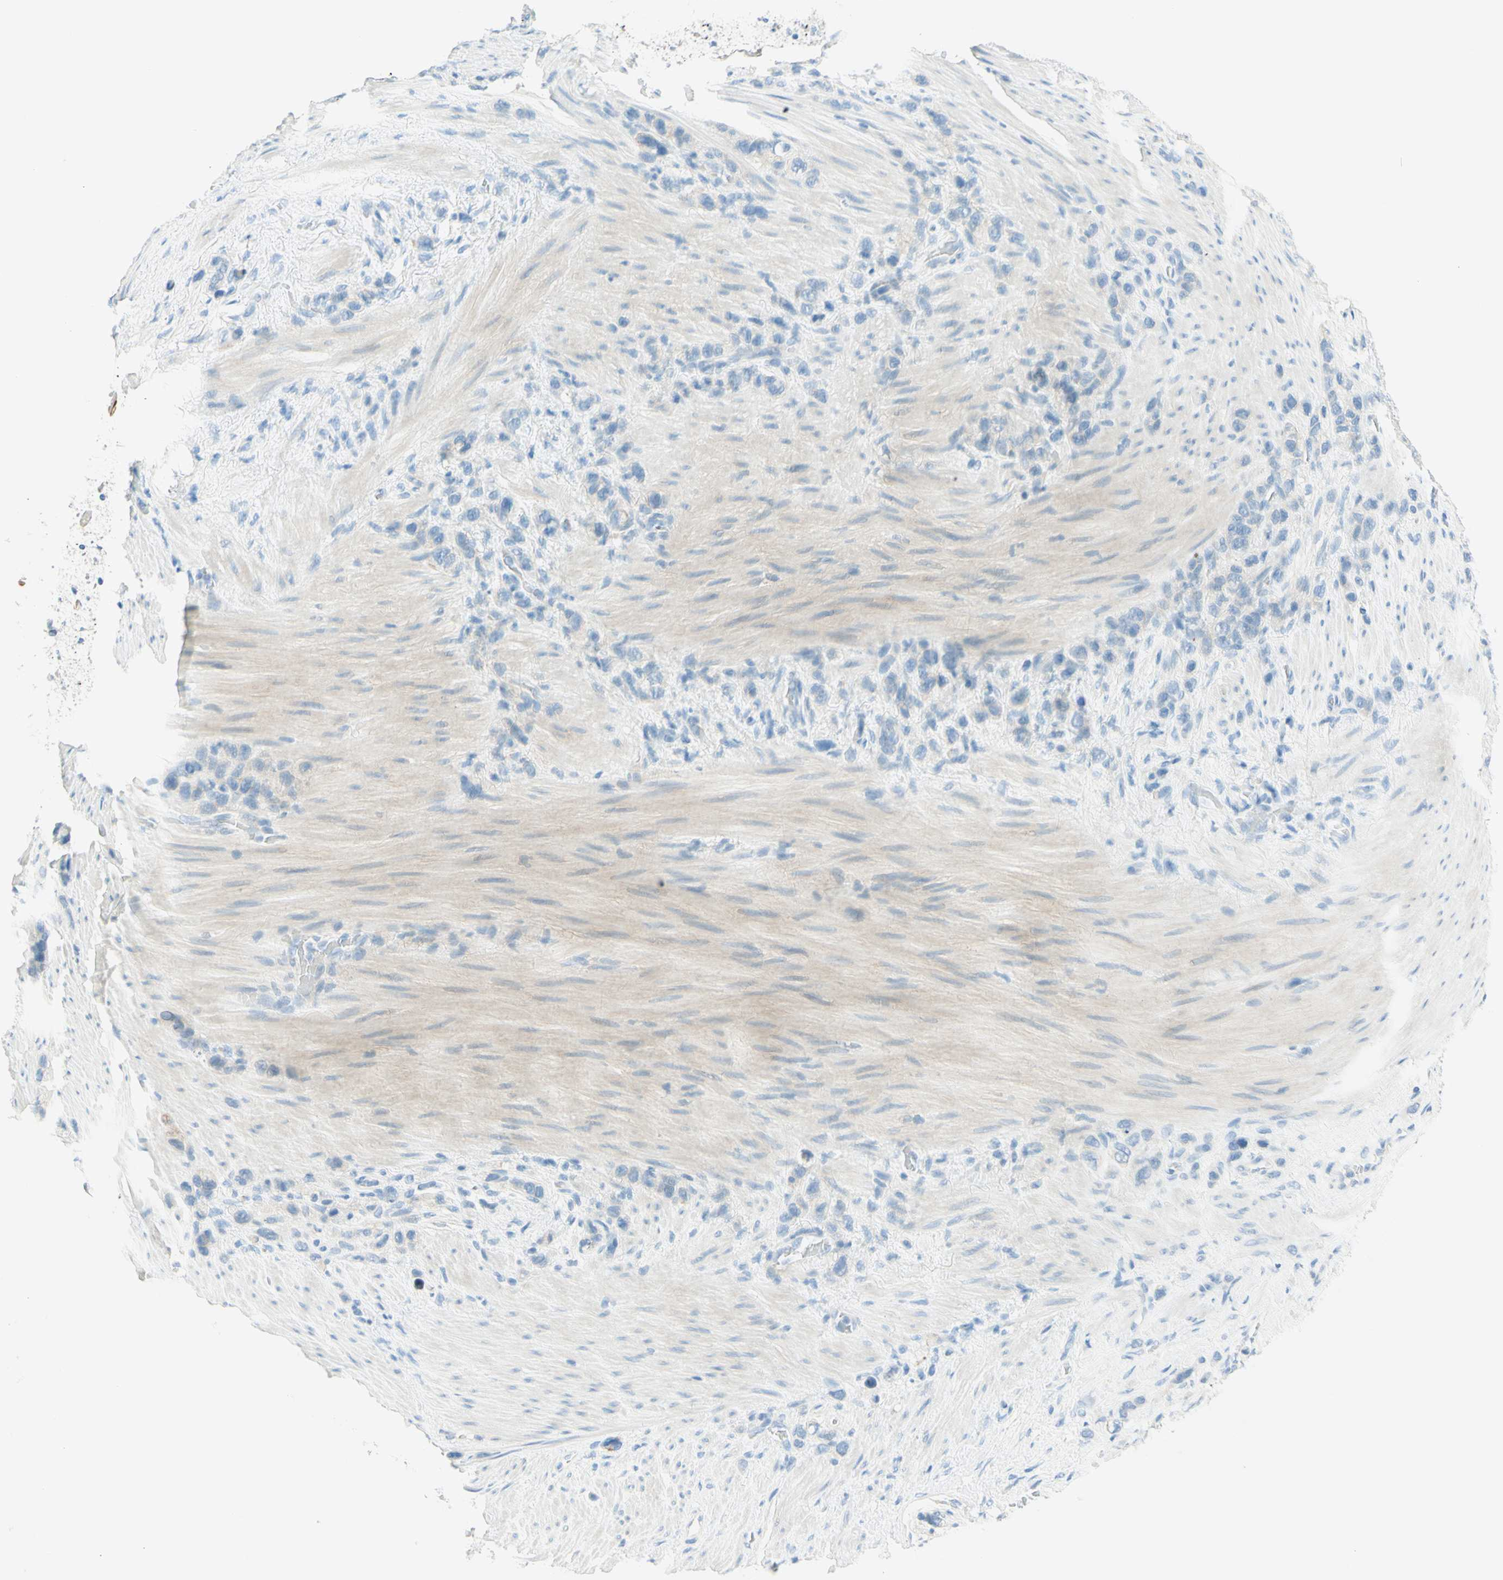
{"staining": {"intensity": "negative", "quantity": "none", "location": "none"}, "tissue": "stomach cancer", "cell_type": "Tumor cells", "image_type": "cancer", "snomed": [{"axis": "morphology", "description": "Adenocarcinoma, NOS"}, {"axis": "morphology", "description": "Adenocarcinoma, High grade"}, {"axis": "topography", "description": "Stomach, upper"}, {"axis": "topography", "description": "Stomach, lower"}], "caption": "Immunohistochemistry image of neoplastic tissue: stomach adenocarcinoma stained with DAB displays no significant protein staining in tumor cells.", "gene": "TMEM132D", "patient": {"sex": "female", "age": 65}}